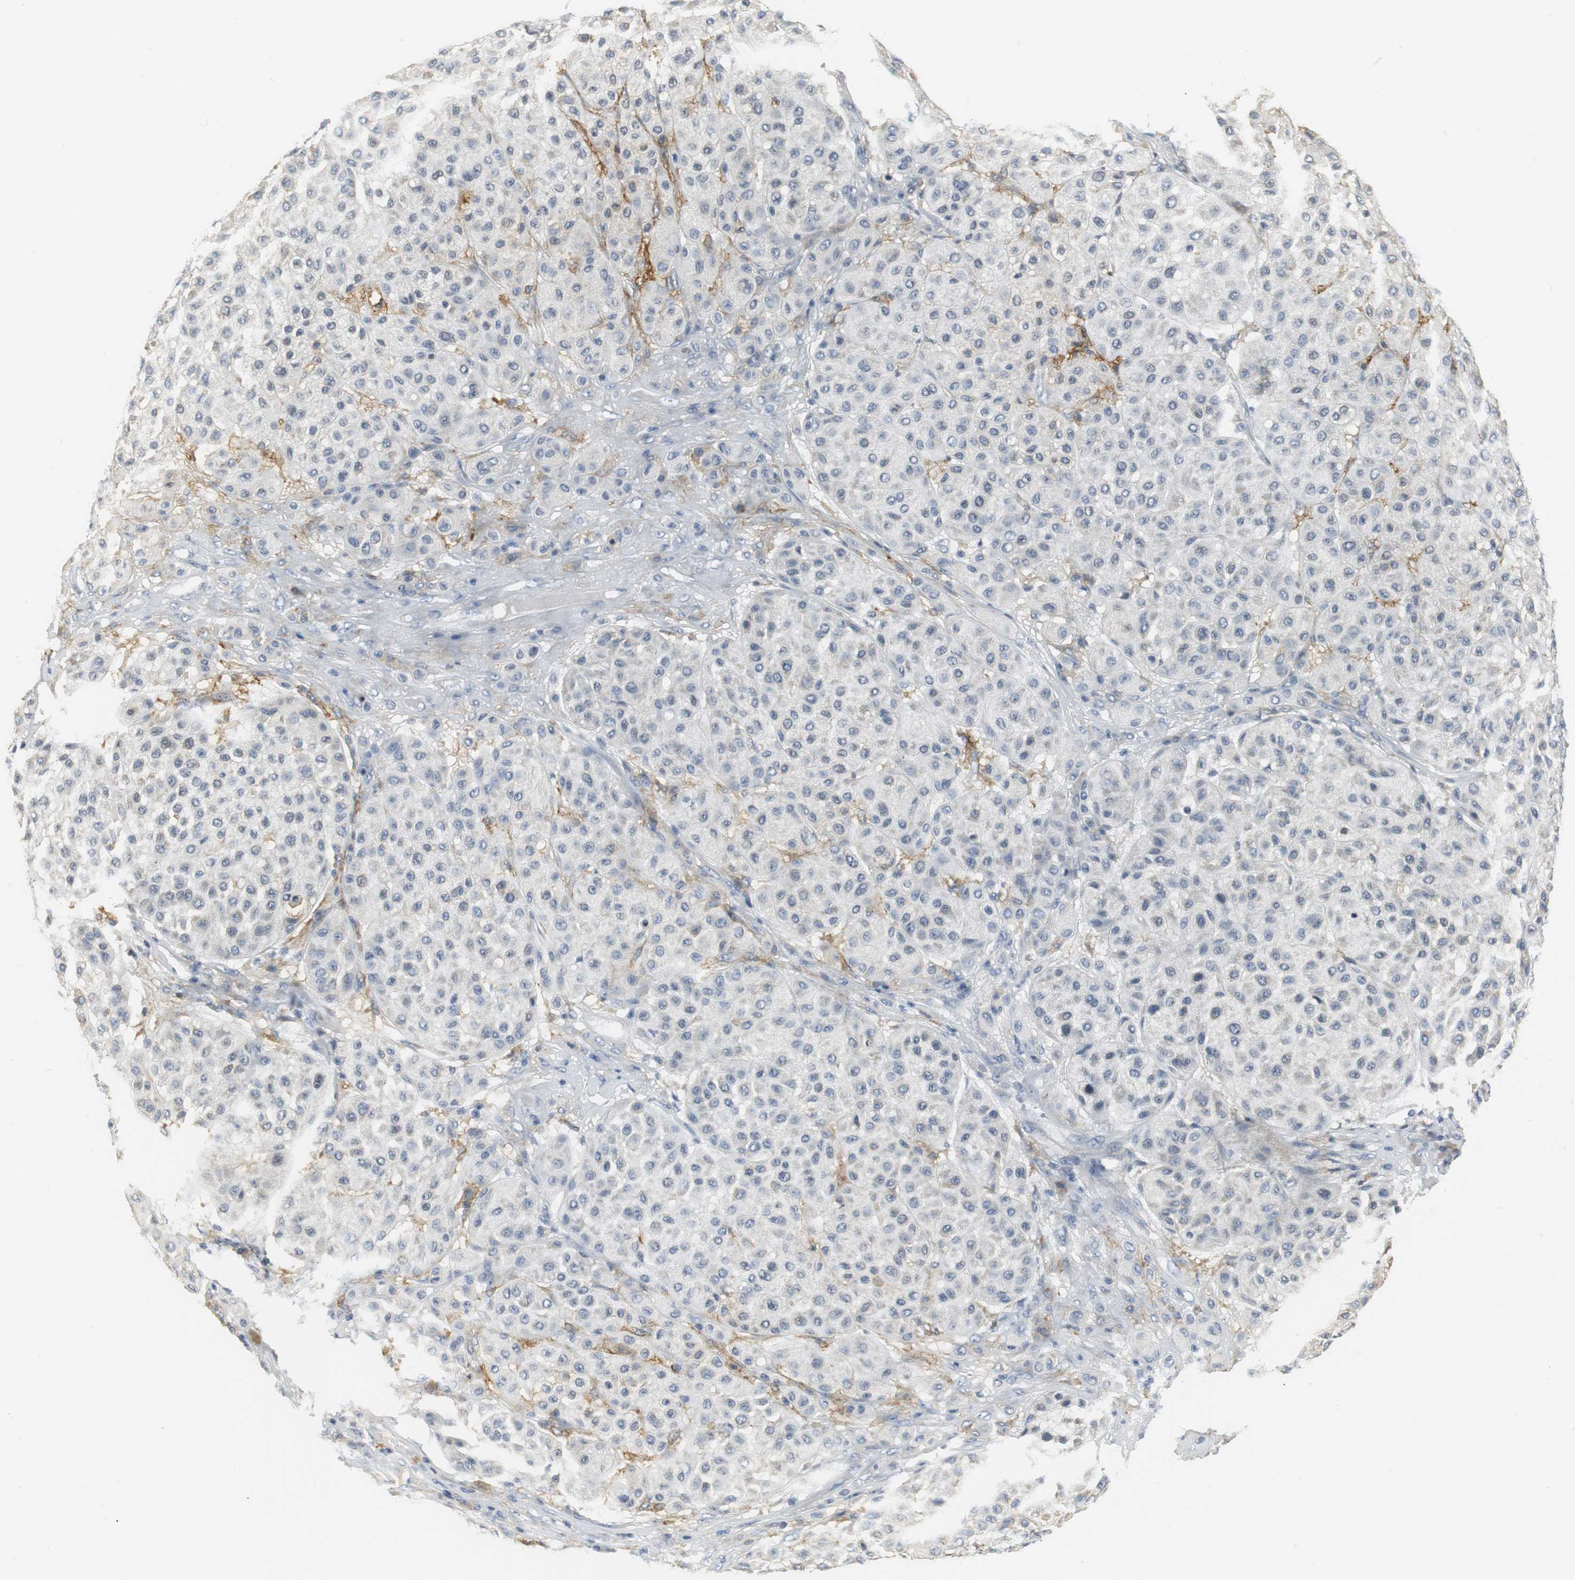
{"staining": {"intensity": "negative", "quantity": "none", "location": "none"}, "tissue": "melanoma", "cell_type": "Tumor cells", "image_type": "cancer", "snomed": [{"axis": "morphology", "description": "Normal tissue, NOS"}, {"axis": "morphology", "description": "Malignant melanoma, Metastatic site"}, {"axis": "topography", "description": "Skin"}], "caption": "Immunohistochemistry of malignant melanoma (metastatic site) demonstrates no expression in tumor cells.", "gene": "SLC2A5", "patient": {"sex": "male", "age": 41}}